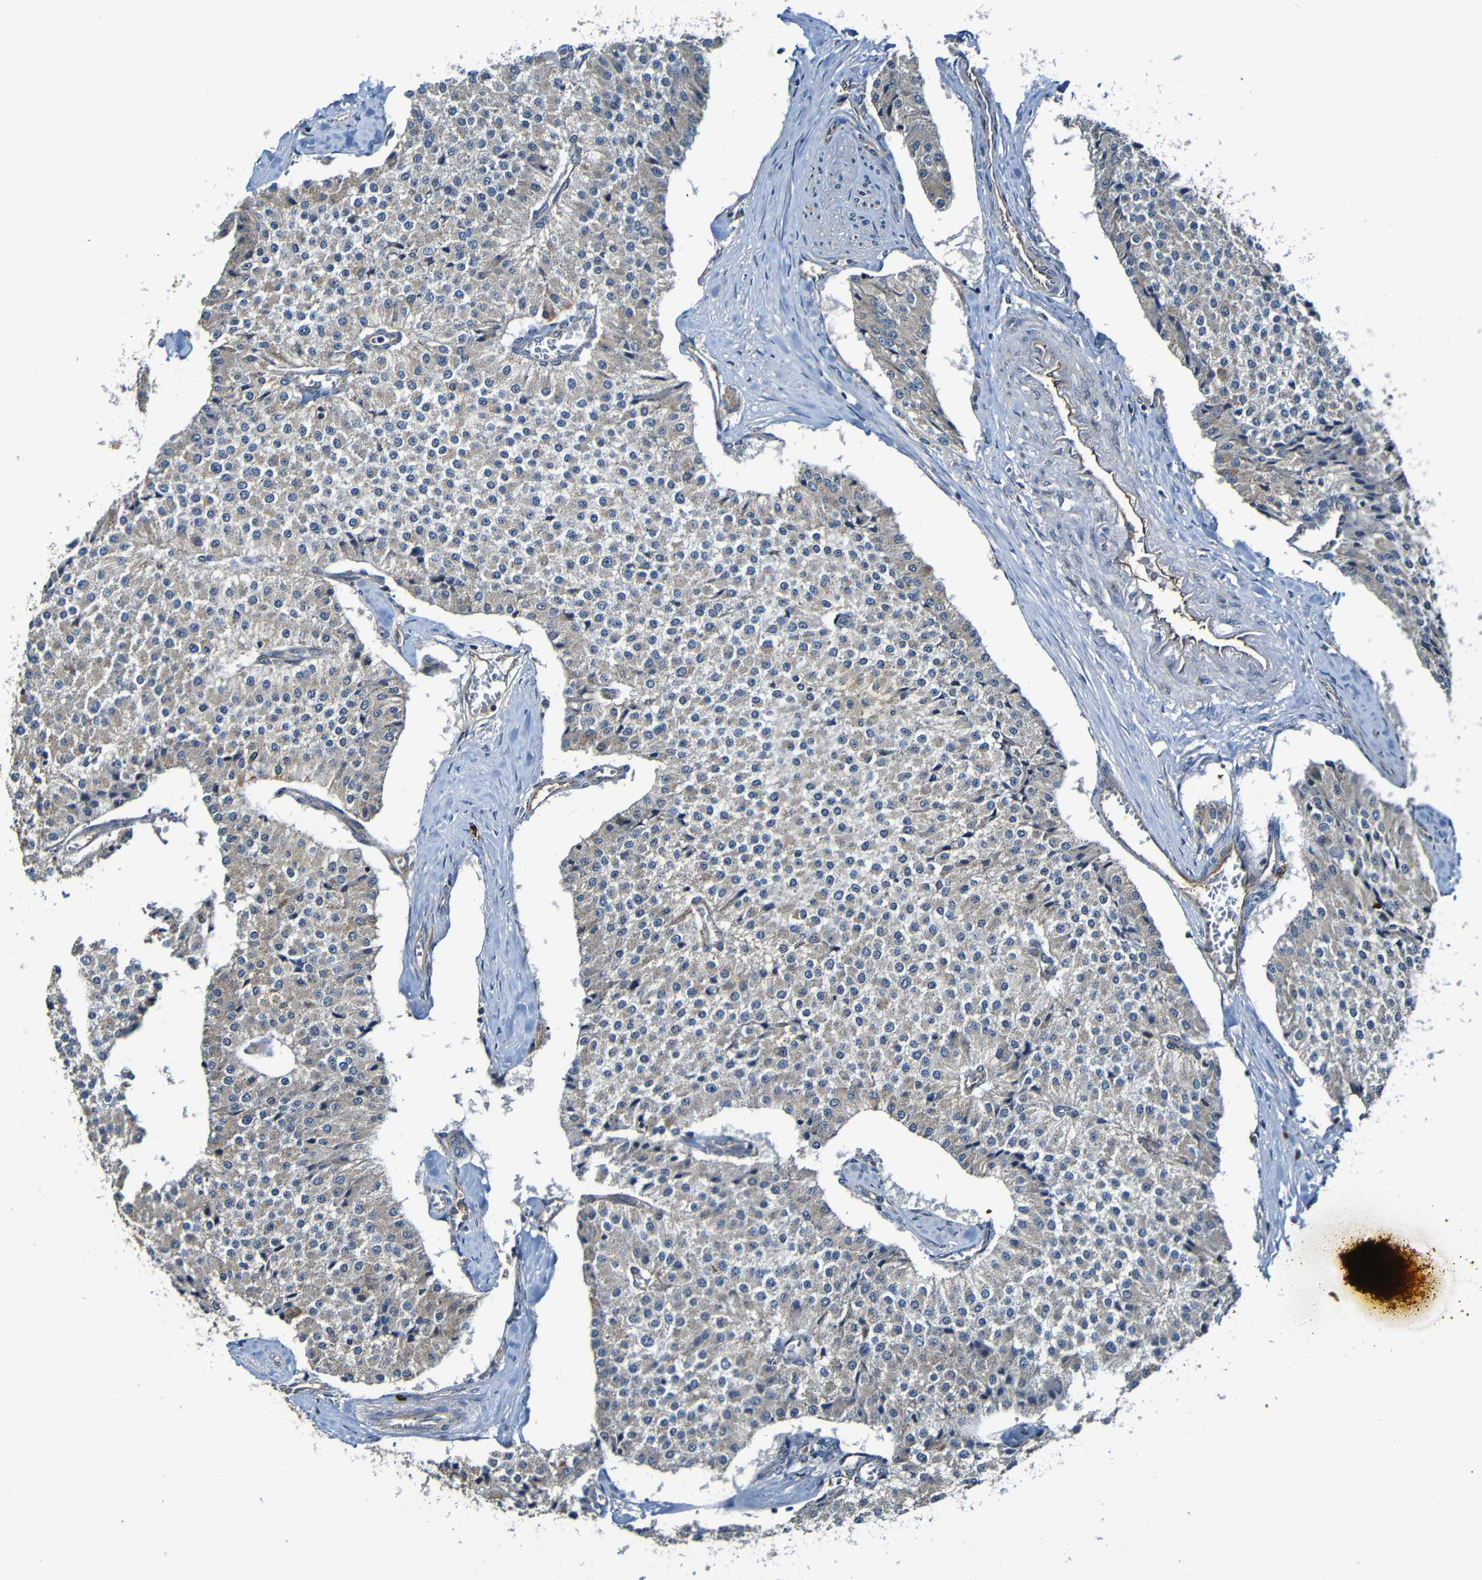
{"staining": {"intensity": "weak", "quantity": "<25%", "location": "cytoplasmic/membranous"}, "tissue": "carcinoid", "cell_type": "Tumor cells", "image_type": "cancer", "snomed": [{"axis": "morphology", "description": "Carcinoid, malignant, NOS"}, {"axis": "topography", "description": "Colon"}], "caption": "Photomicrograph shows no protein staining in tumor cells of malignant carcinoid tissue.", "gene": "ADAM15", "patient": {"sex": "female", "age": 52}}